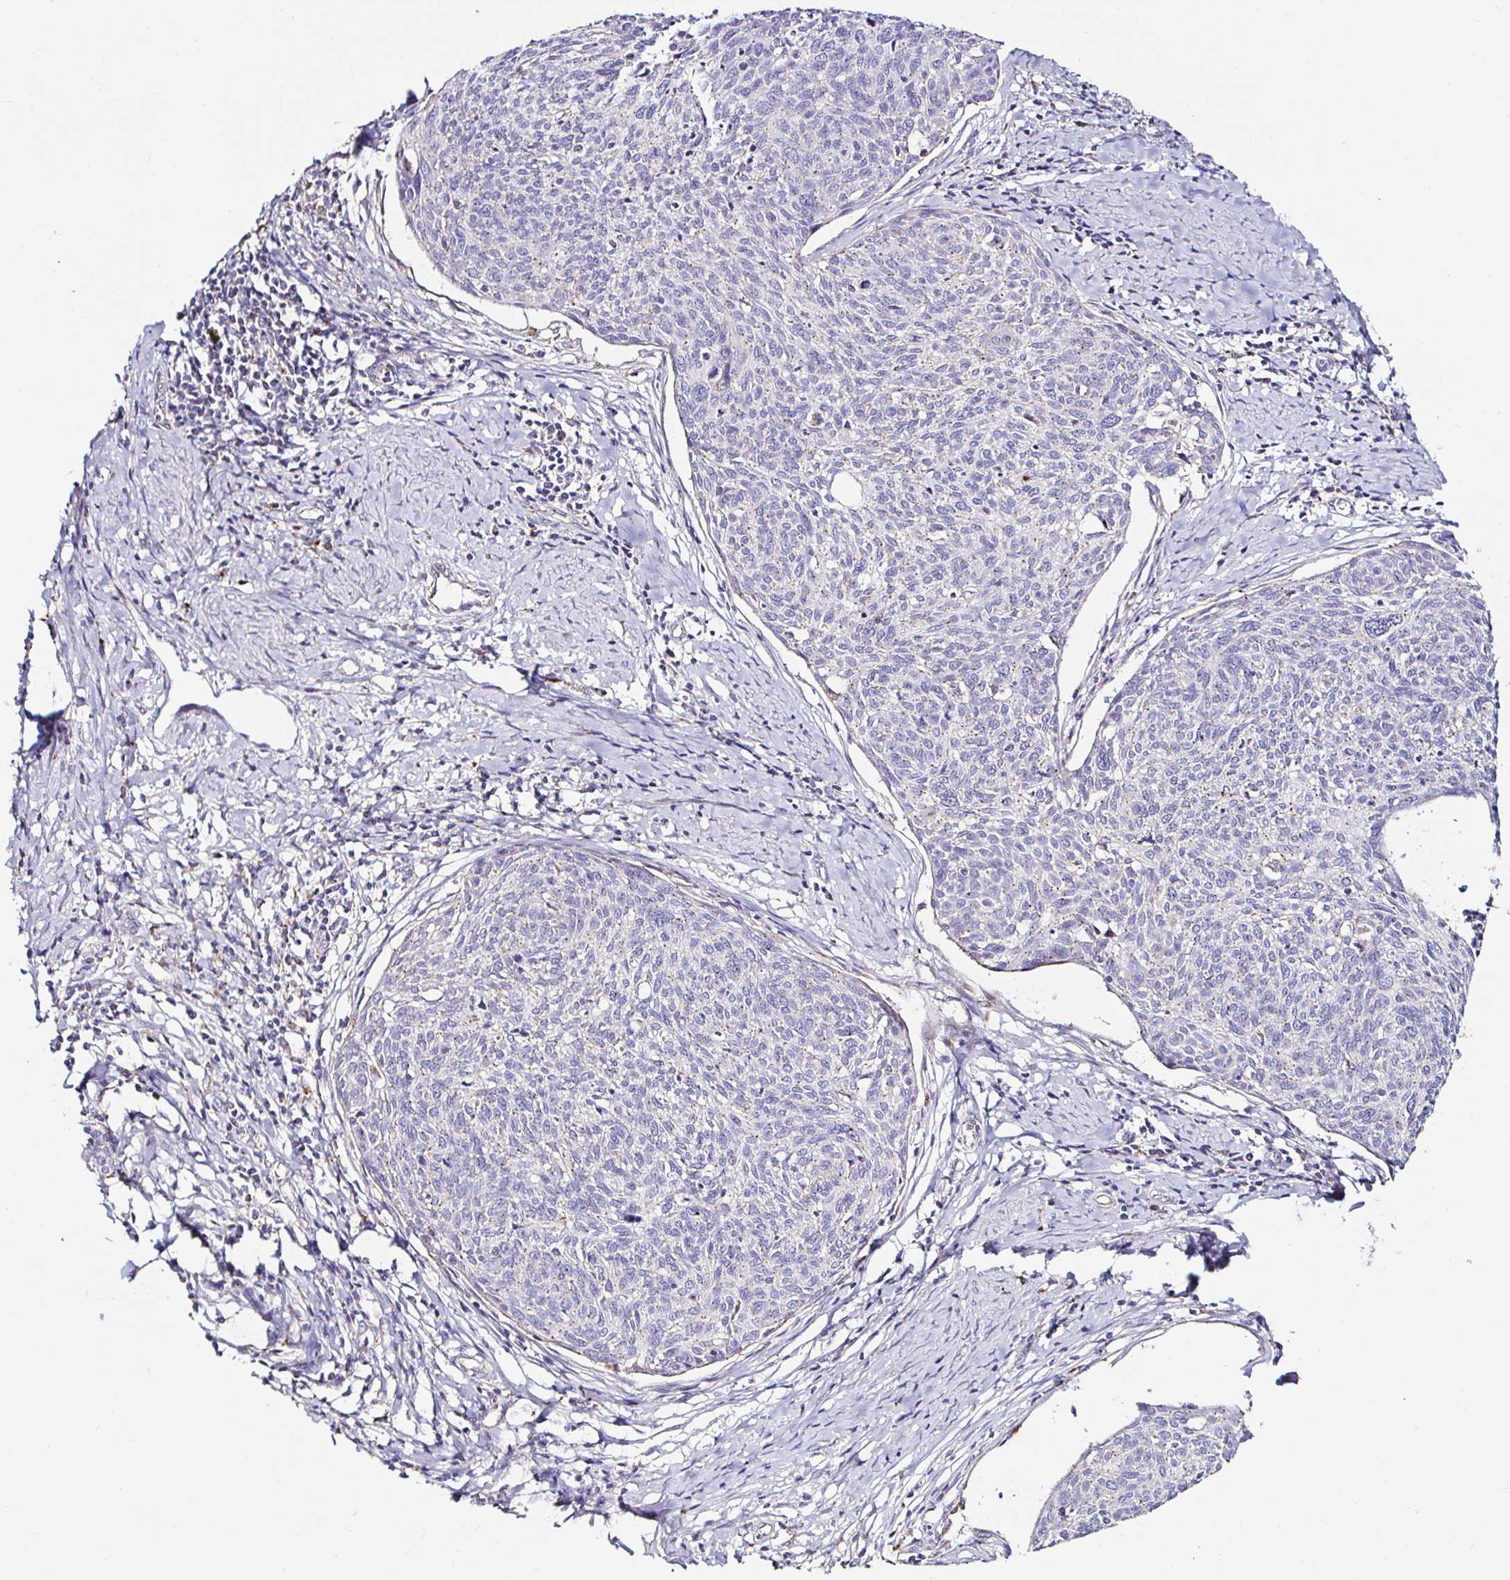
{"staining": {"intensity": "negative", "quantity": "none", "location": "none"}, "tissue": "cervical cancer", "cell_type": "Tumor cells", "image_type": "cancer", "snomed": [{"axis": "morphology", "description": "Squamous cell carcinoma, NOS"}, {"axis": "topography", "description": "Cervix"}], "caption": "A high-resolution photomicrograph shows immunohistochemistry (IHC) staining of cervical cancer, which demonstrates no significant positivity in tumor cells. (DAB (3,3'-diaminobenzidine) immunohistochemistry (IHC), high magnification).", "gene": "GALNS", "patient": {"sex": "female", "age": 49}}